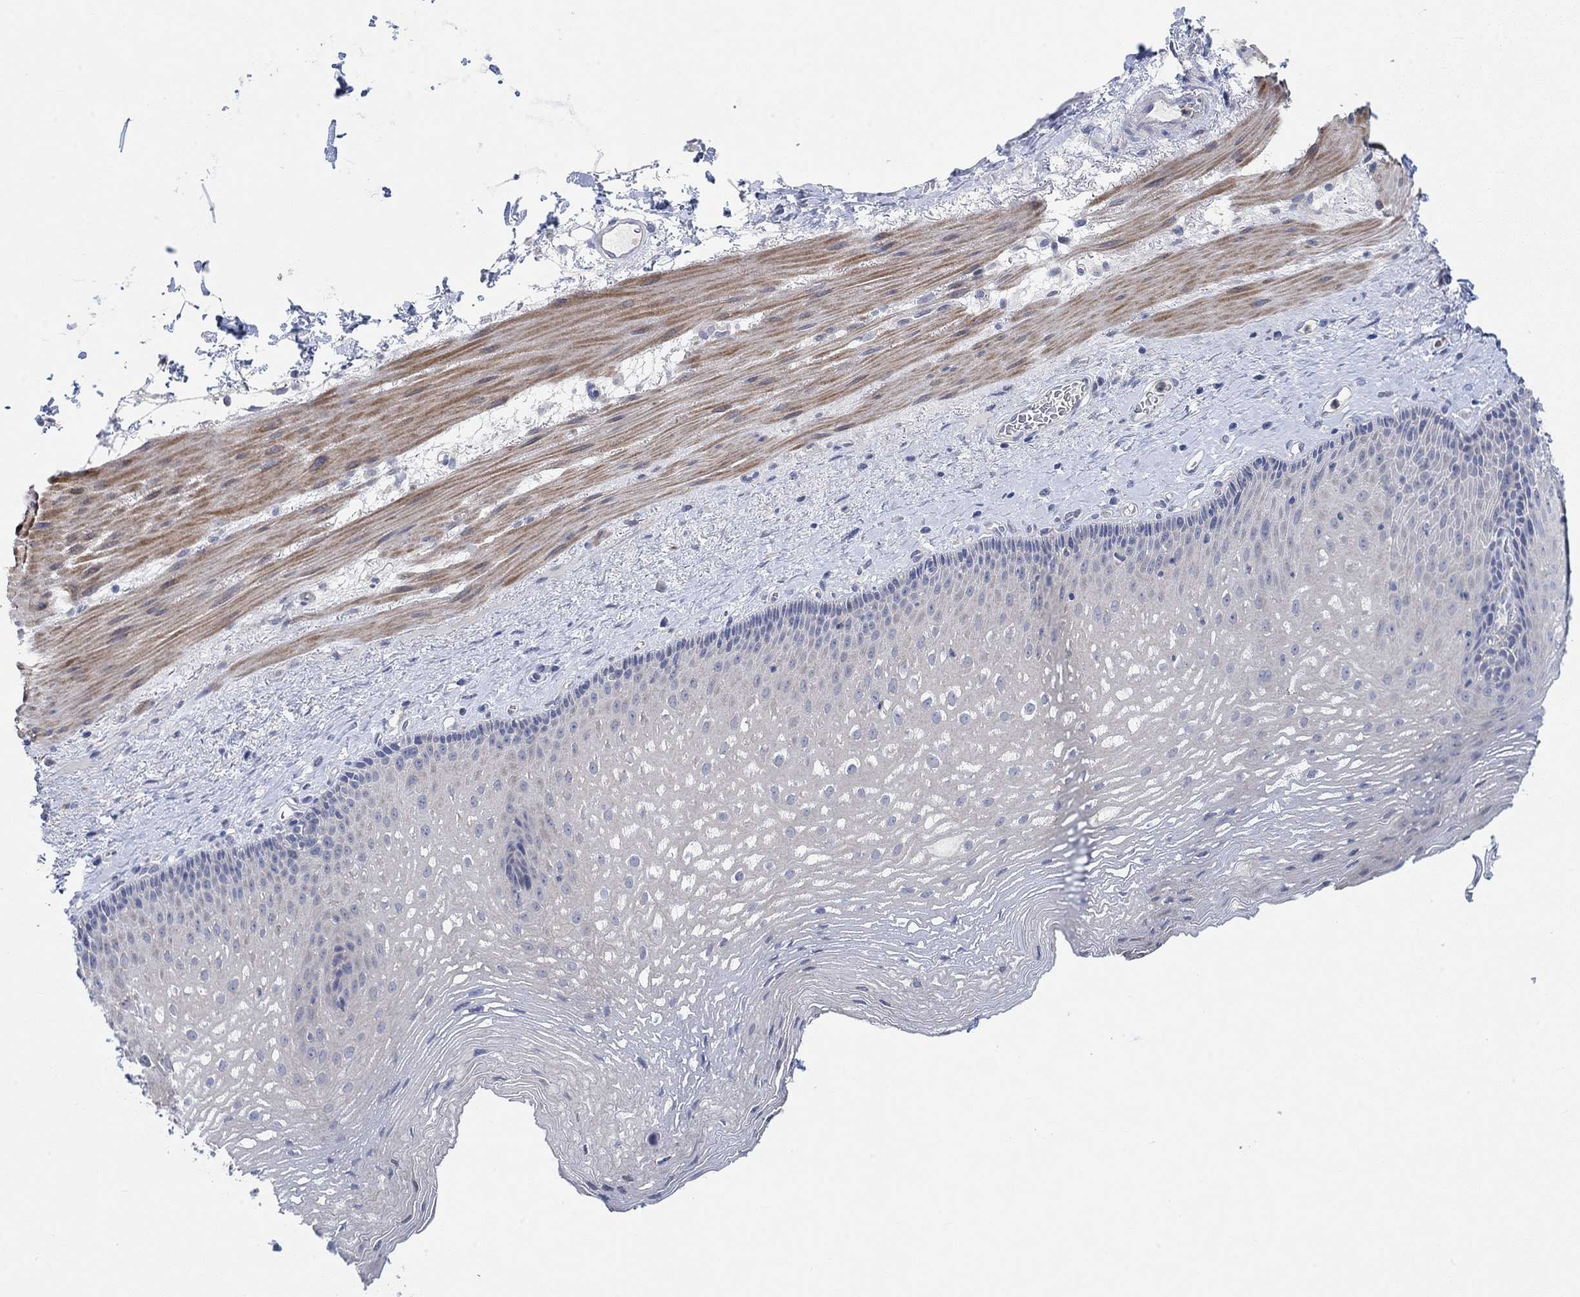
{"staining": {"intensity": "negative", "quantity": "none", "location": "none"}, "tissue": "esophagus", "cell_type": "Squamous epithelial cells", "image_type": "normal", "snomed": [{"axis": "morphology", "description": "Normal tissue, NOS"}, {"axis": "topography", "description": "Esophagus"}], "caption": "High power microscopy image of an immunohistochemistry micrograph of benign esophagus, revealing no significant expression in squamous epithelial cells.", "gene": "PMFBP1", "patient": {"sex": "male", "age": 76}}